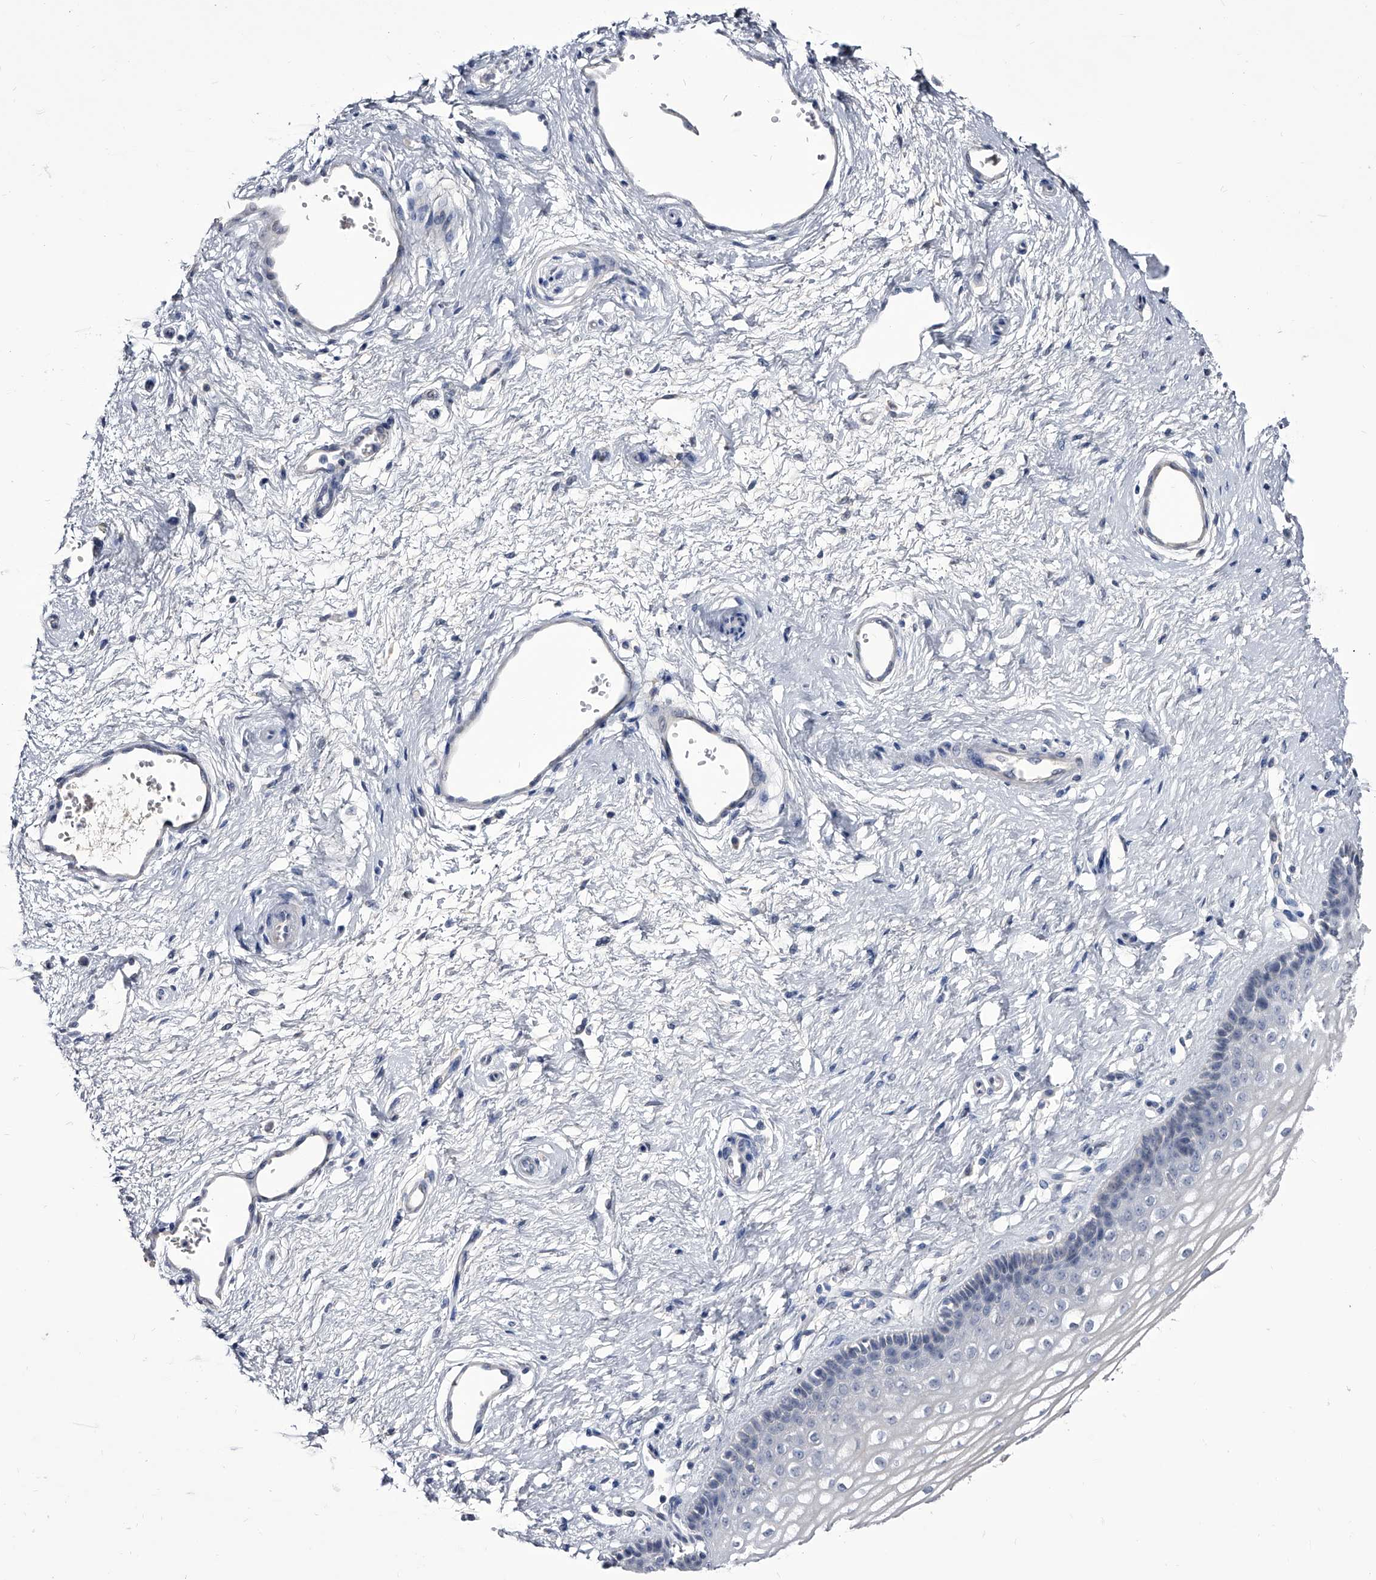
{"staining": {"intensity": "negative", "quantity": "none", "location": "none"}, "tissue": "vagina", "cell_type": "Squamous epithelial cells", "image_type": "normal", "snomed": [{"axis": "morphology", "description": "Normal tissue, NOS"}, {"axis": "topography", "description": "Vagina"}], "caption": "There is no significant staining in squamous epithelial cells of vagina. Brightfield microscopy of immunohistochemistry stained with DAB (3,3'-diaminobenzidine) (brown) and hematoxylin (blue), captured at high magnification.", "gene": "CRISP2", "patient": {"sex": "female", "age": 46}}